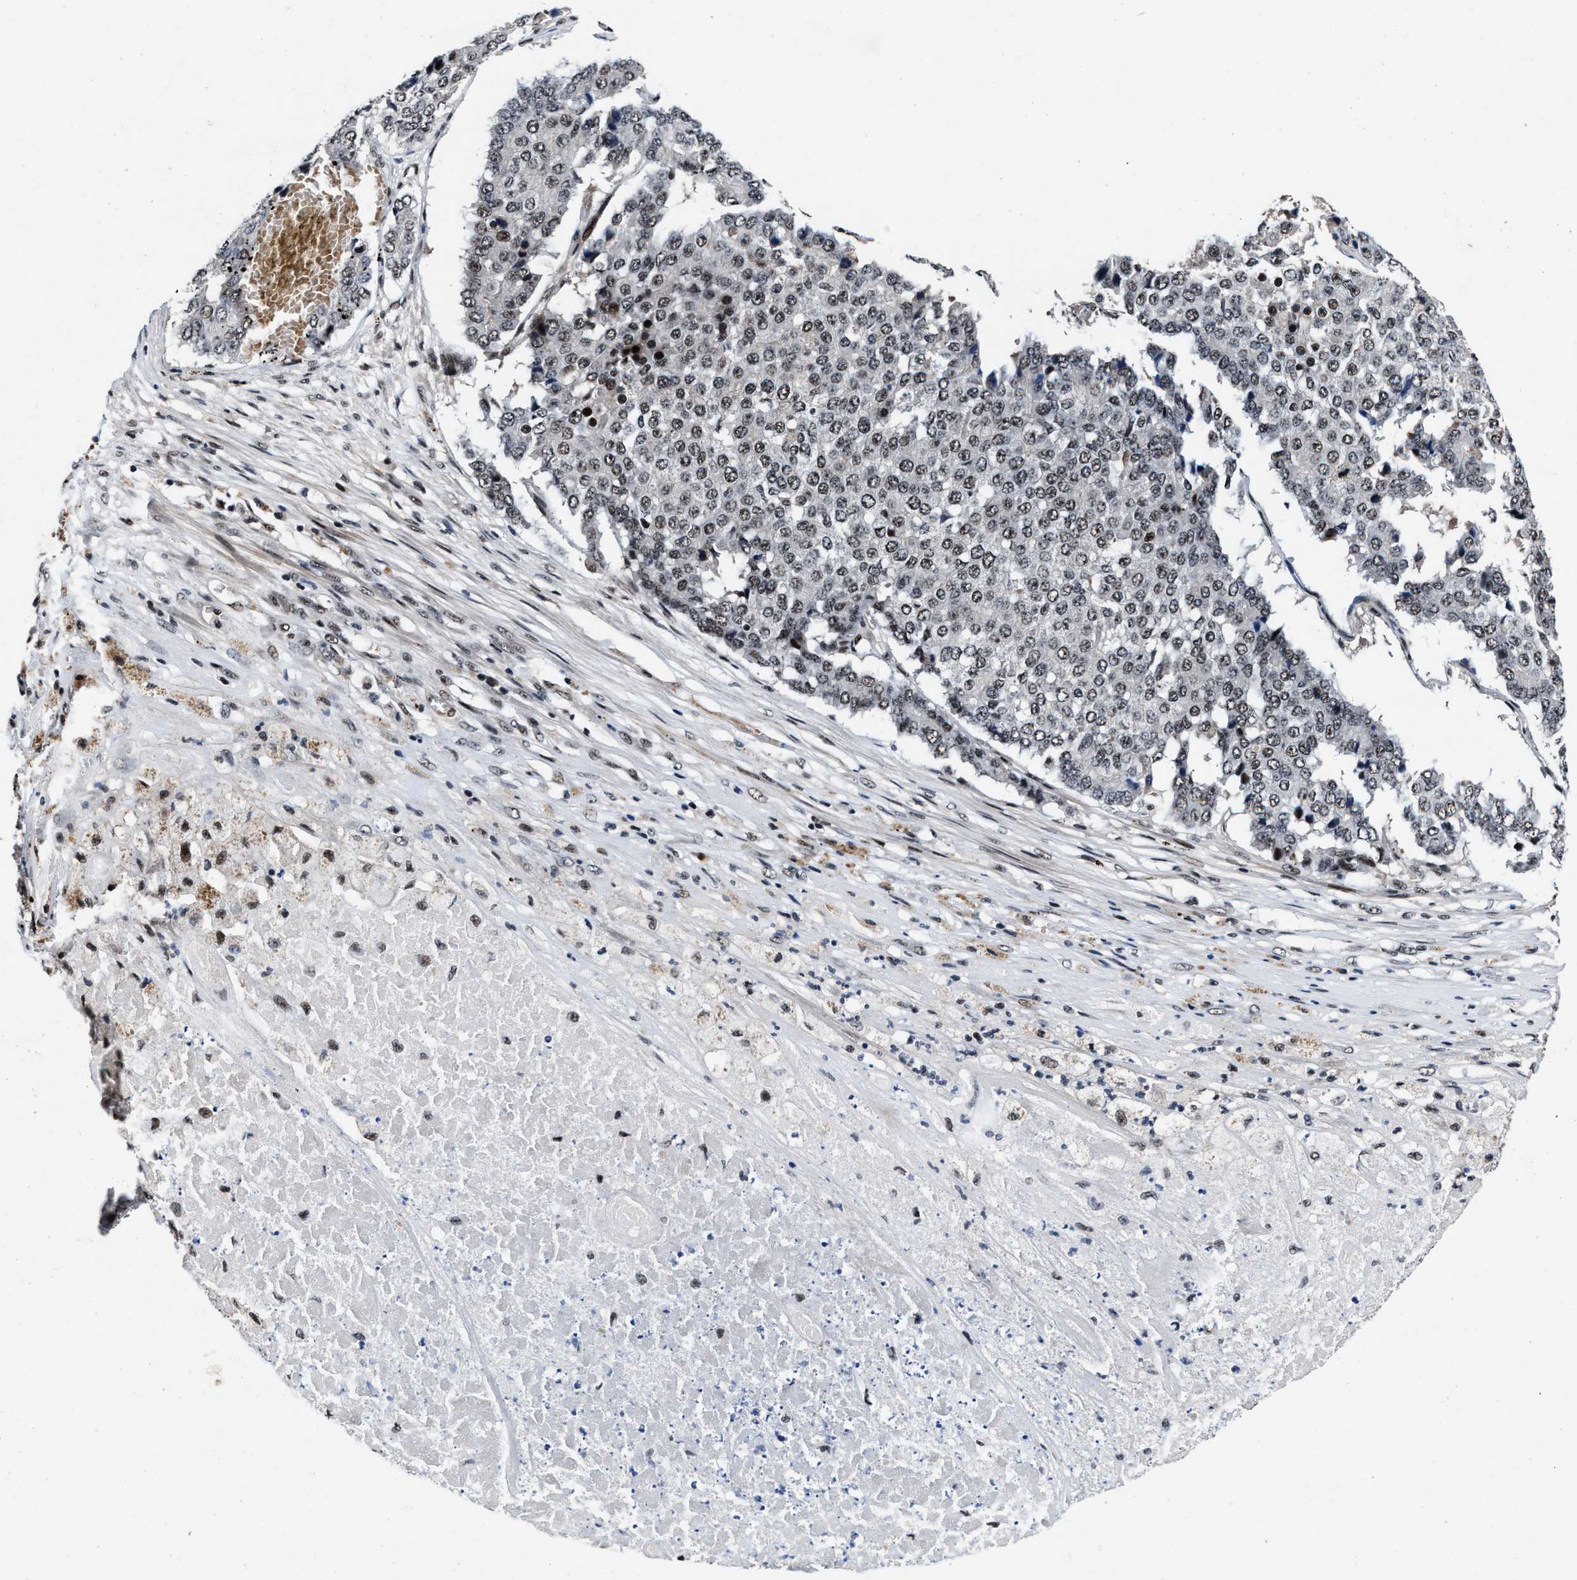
{"staining": {"intensity": "weak", "quantity": ">75%", "location": "nuclear"}, "tissue": "pancreatic cancer", "cell_type": "Tumor cells", "image_type": "cancer", "snomed": [{"axis": "morphology", "description": "Adenocarcinoma, NOS"}, {"axis": "topography", "description": "Pancreas"}], "caption": "Immunohistochemical staining of human adenocarcinoma (pancreatic) reveals weak nuclear protein staining in about >75% of tumor cells. (brown staining indicates protein expression, while blue staining denotes nuclei).", "gene": "ZNF233", "patient": {"sex": "male", "age": 50}}